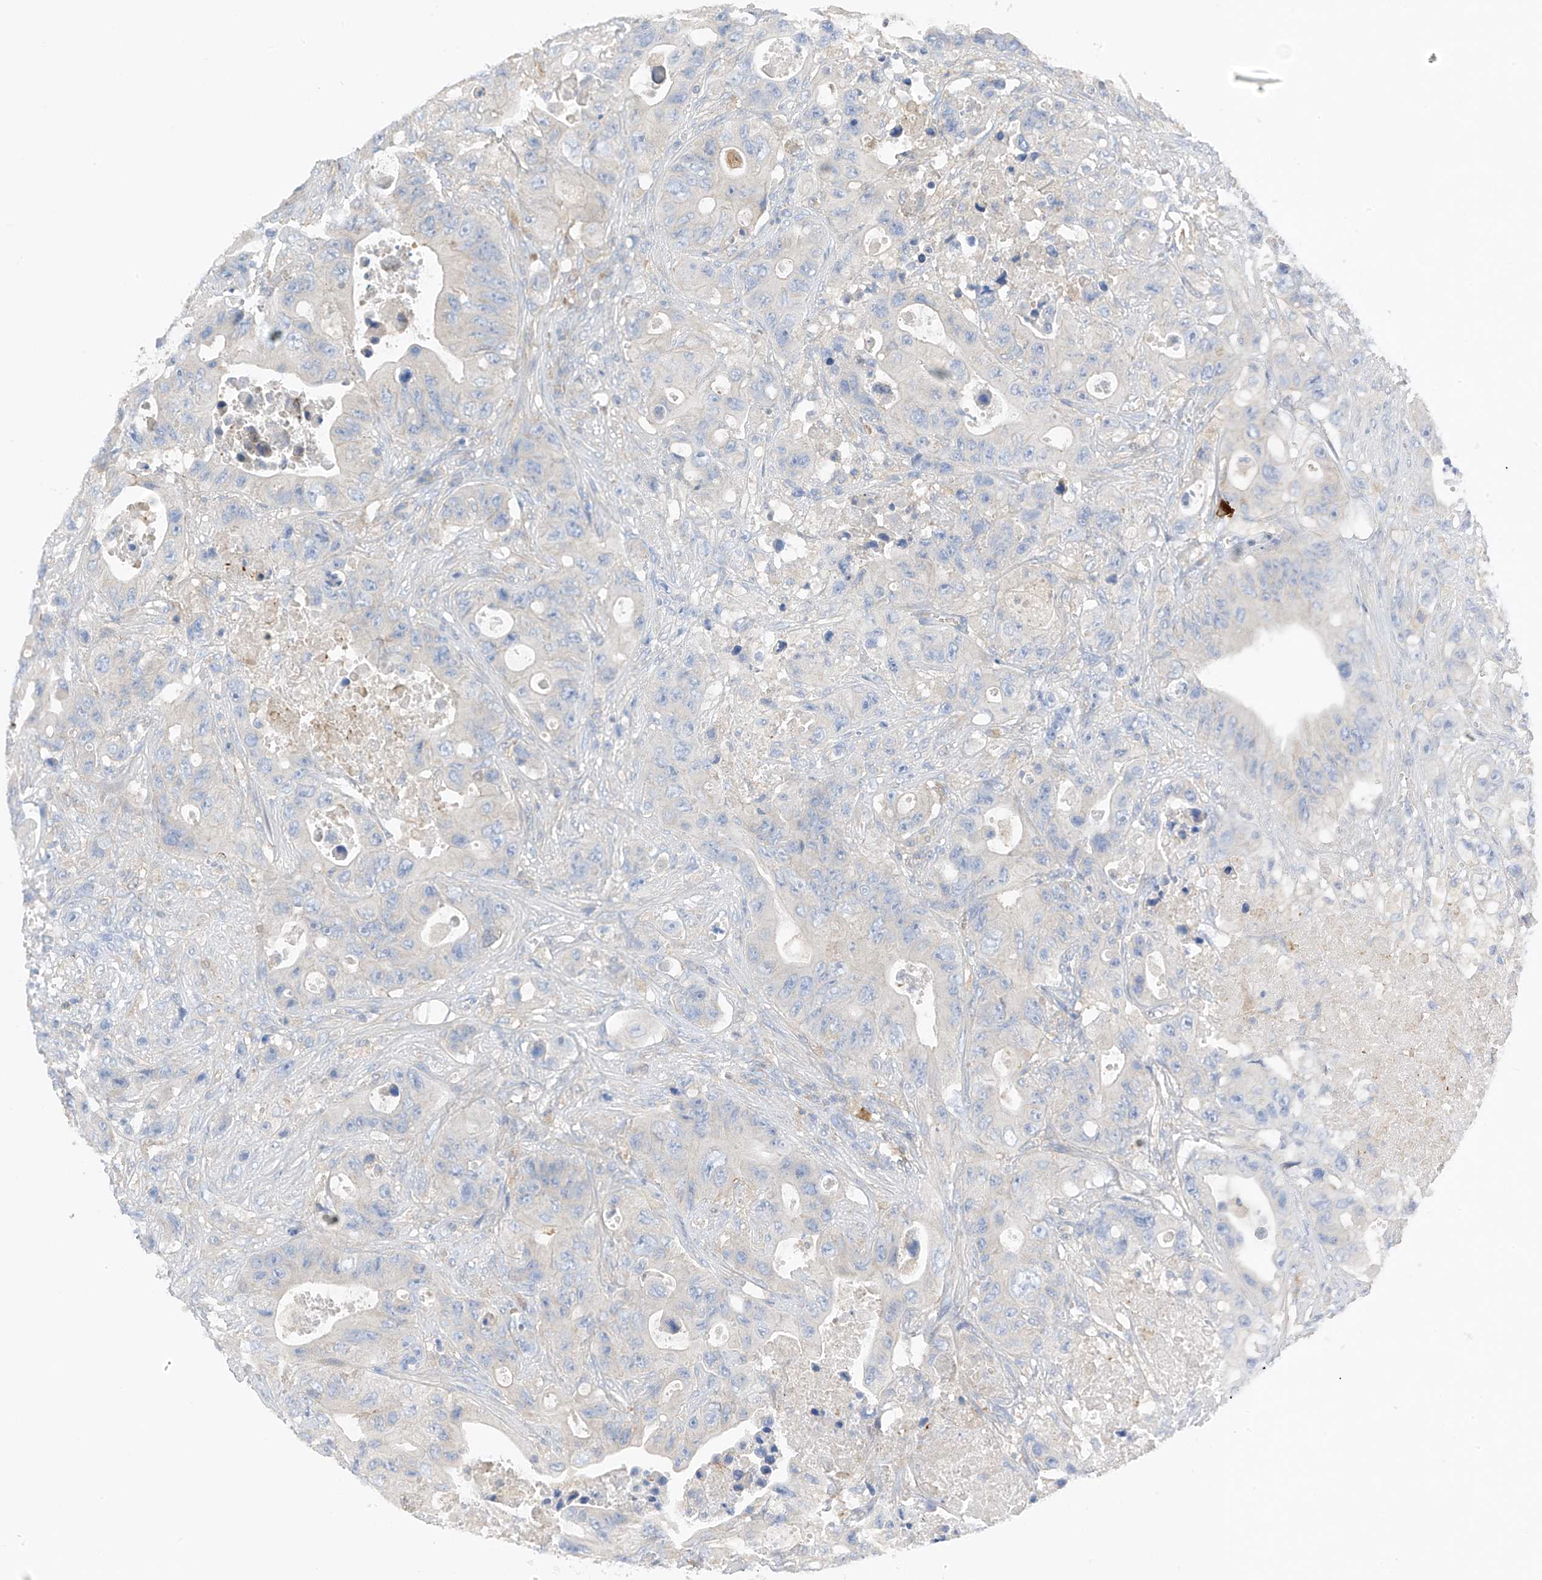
{"staining": {"intensity": "negative", "quantity": "none", "location": "none"}, "tissue": "colorectal cancer", "cell_type": "Tumor cells", "image_type": "cancer", "snomed": [{"axis": "morphology", "description": "Adenocarcinoma, NOS"}, {"axis": "topography", "description": "Colon"}], "caption": "Histopathology image shows no protein positivity in tumor cells of colorectal cancer (adenocarcinoma) tissue.", "gene": "NALCN", "patient": {"sex": "female", "age": 46}}